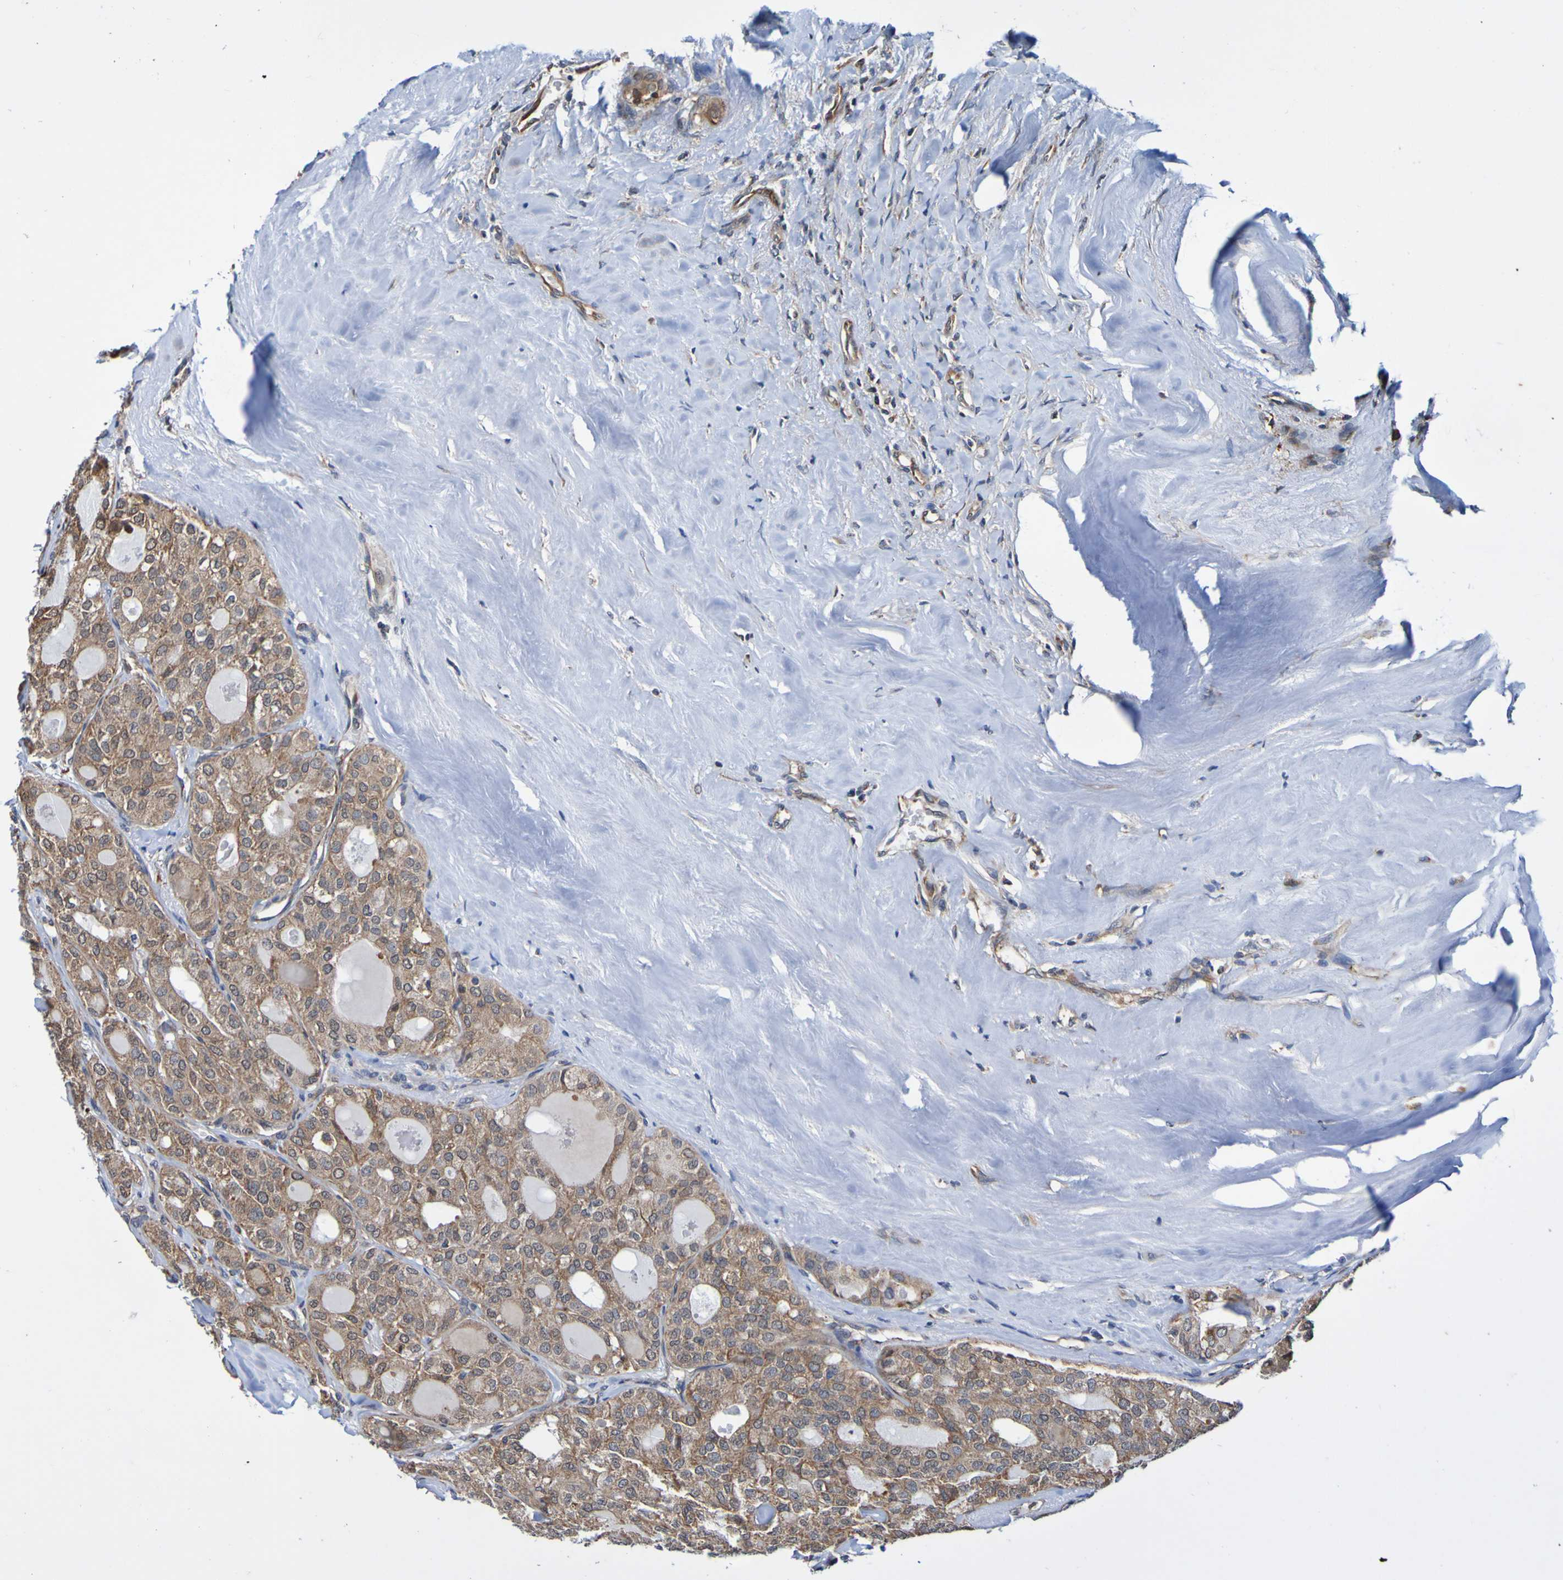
{"staining": {"intensity": "moderate", "quantity": ">75%", "location": "cytoplasmic/membranous"}, "tissue": "thyroid cancer", "cell_type": "Tumor cells", "image_type": "cancer", "snomed": [{"axis": "morphology", "description": "Follicular adenoma carcinoma, NOS"}, {"axis": "topography", "description": "Thyroid gland"}], "caption": "This is a micrograph of IHC staining of thyroid follicular adenoma carcinoma, which shows moderate positivity in the cytoplasmic/membranous of tumor cells.", "gene": "AXIN1", "patient": {"sex": "male", "age": 75}}